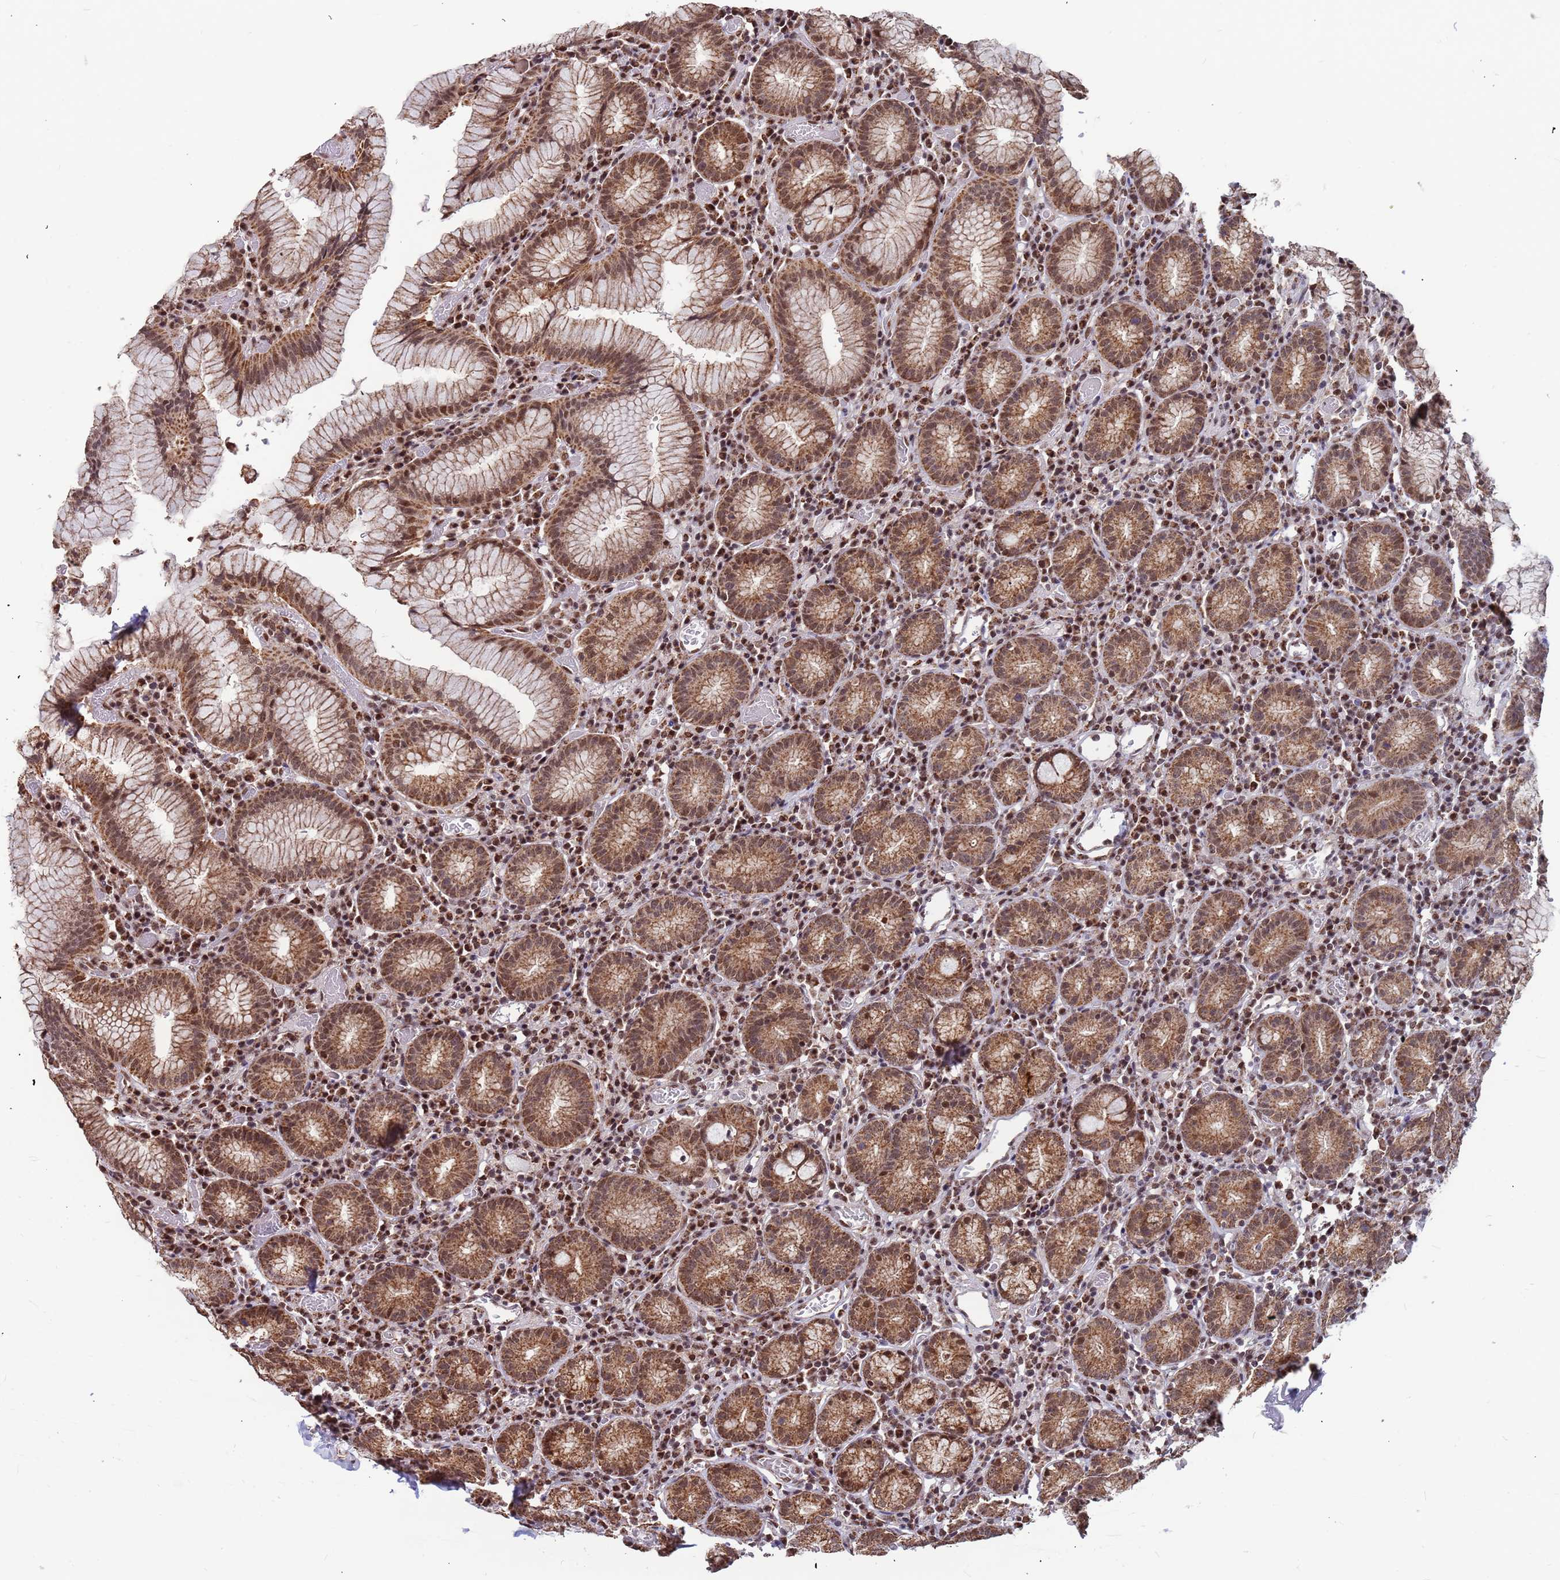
{"staining": {"intensity": "moderate", "quantity": ">75%", "location": "cytoplasmic/membranous,nuclear"}, "tissue": "stomach", "cell_type": "Glandular cells", "image_type": "normal", "snomed": [{"axis": "morphology", "description": "Normal tissue, NOS"}, {"axis": "topography", "description": "Stomach"}], "caption": "Immunohistochemical staining of benign human stomach demonstrates moderate cytoplasmic/membranous,nuclear protein staining in about >75% of glandular cells. Using DAB (brown) and hematoxylin (blue) stains, captured at high magnification using brightfield microscopy.", "gene": "DENND2B", "patient": {"sex": "male", "age": 55}}